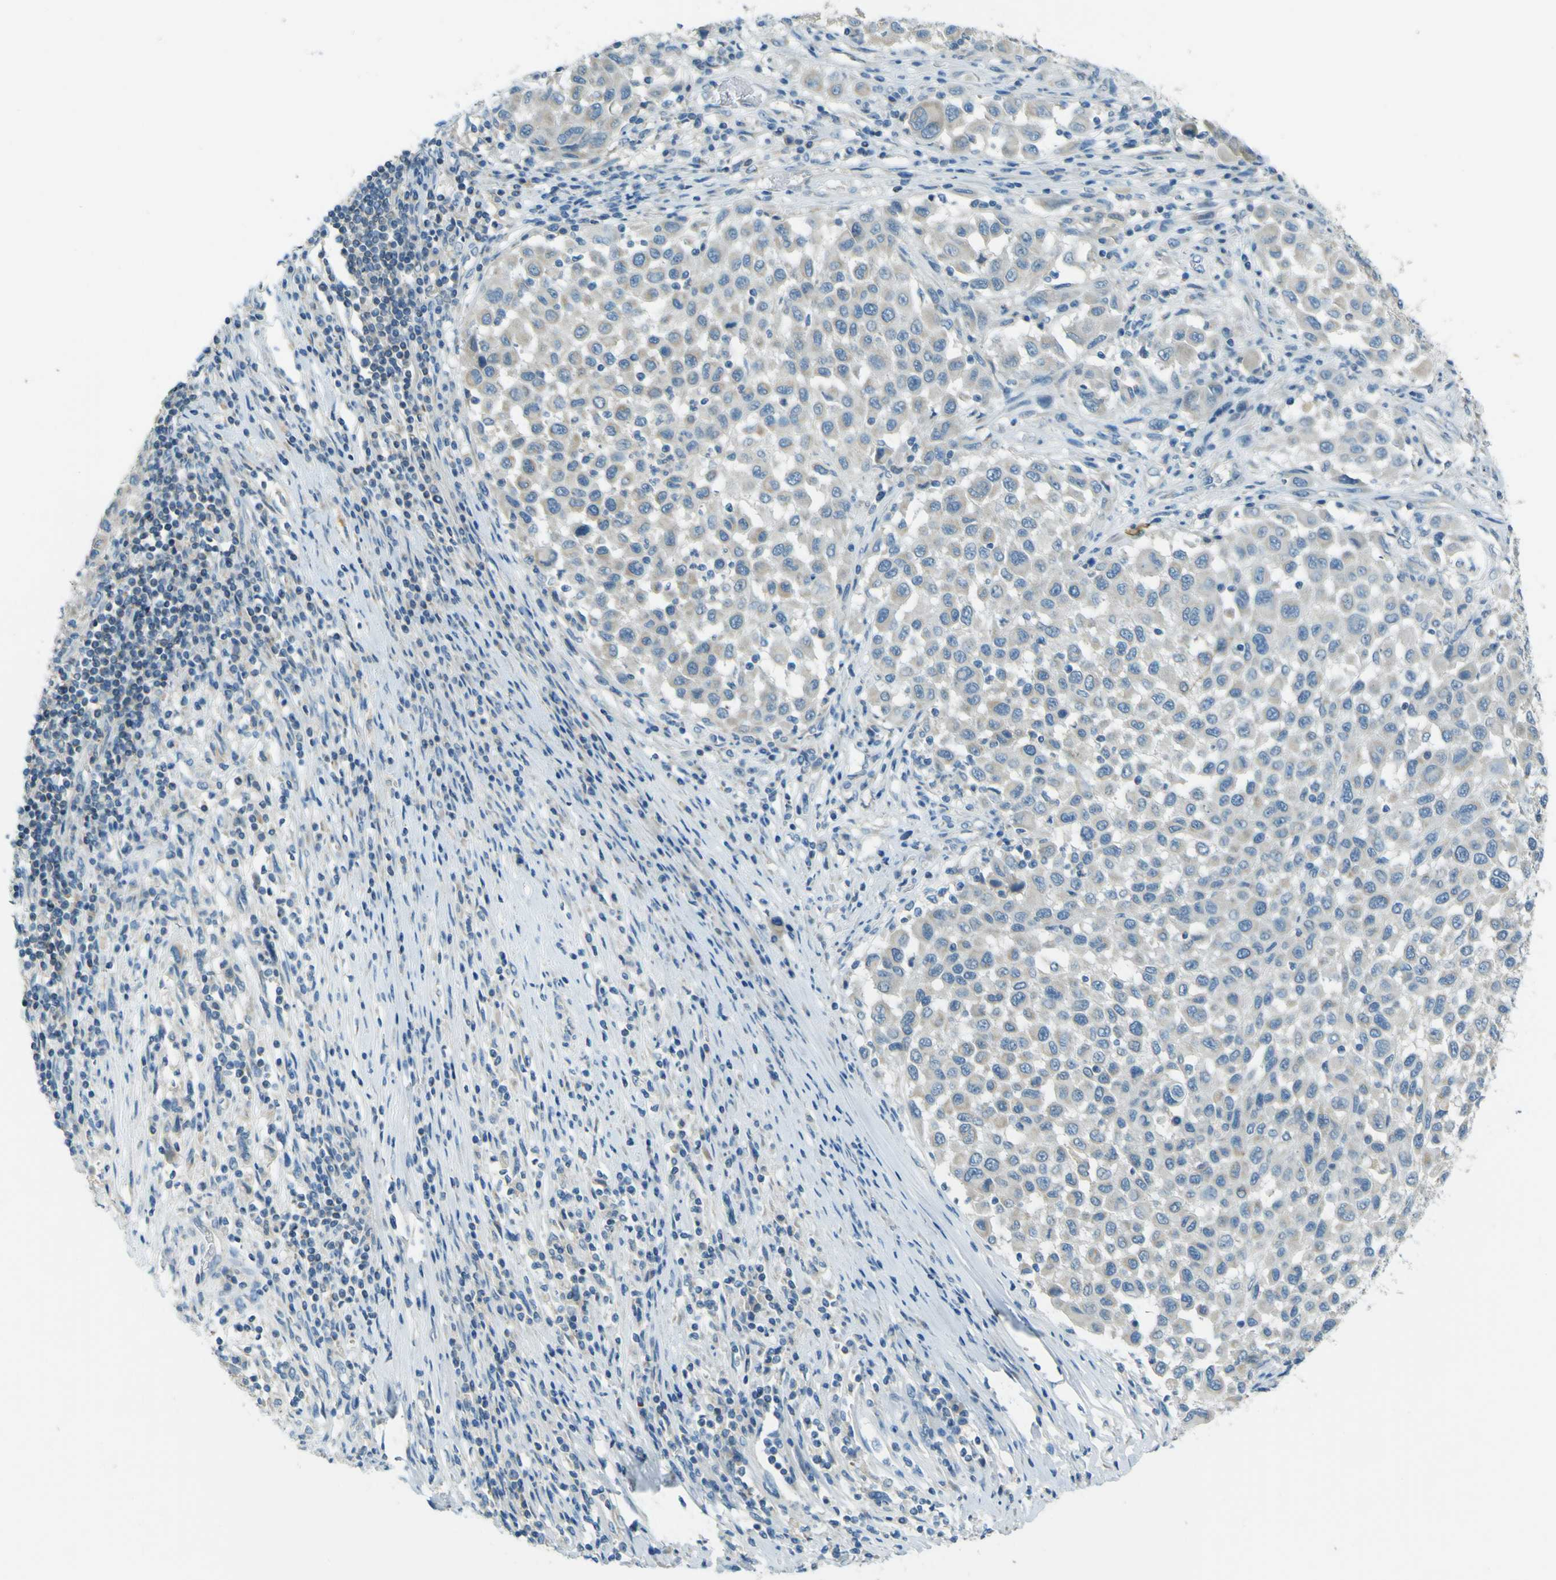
{"staining": {"intensity": "negative", "quantity": "none", "location": "none"}, "tissue": "melanoma", "cell_type": "Tumor cells", "image_type": "cancer", "snomed": [{"axis": "morphology", "description": "Malignant melanoma, Metastatic site"}, {"axis": "topography", "description": "Lymph node"}], "caption": "Immunohistochemistry micrograph of malignant melanoma (metastatic site) stained for a protein (brown), which shows no staining in tumor cells.", "gene": "FKTN", "patient": {"sex": "male", "age": 61}}